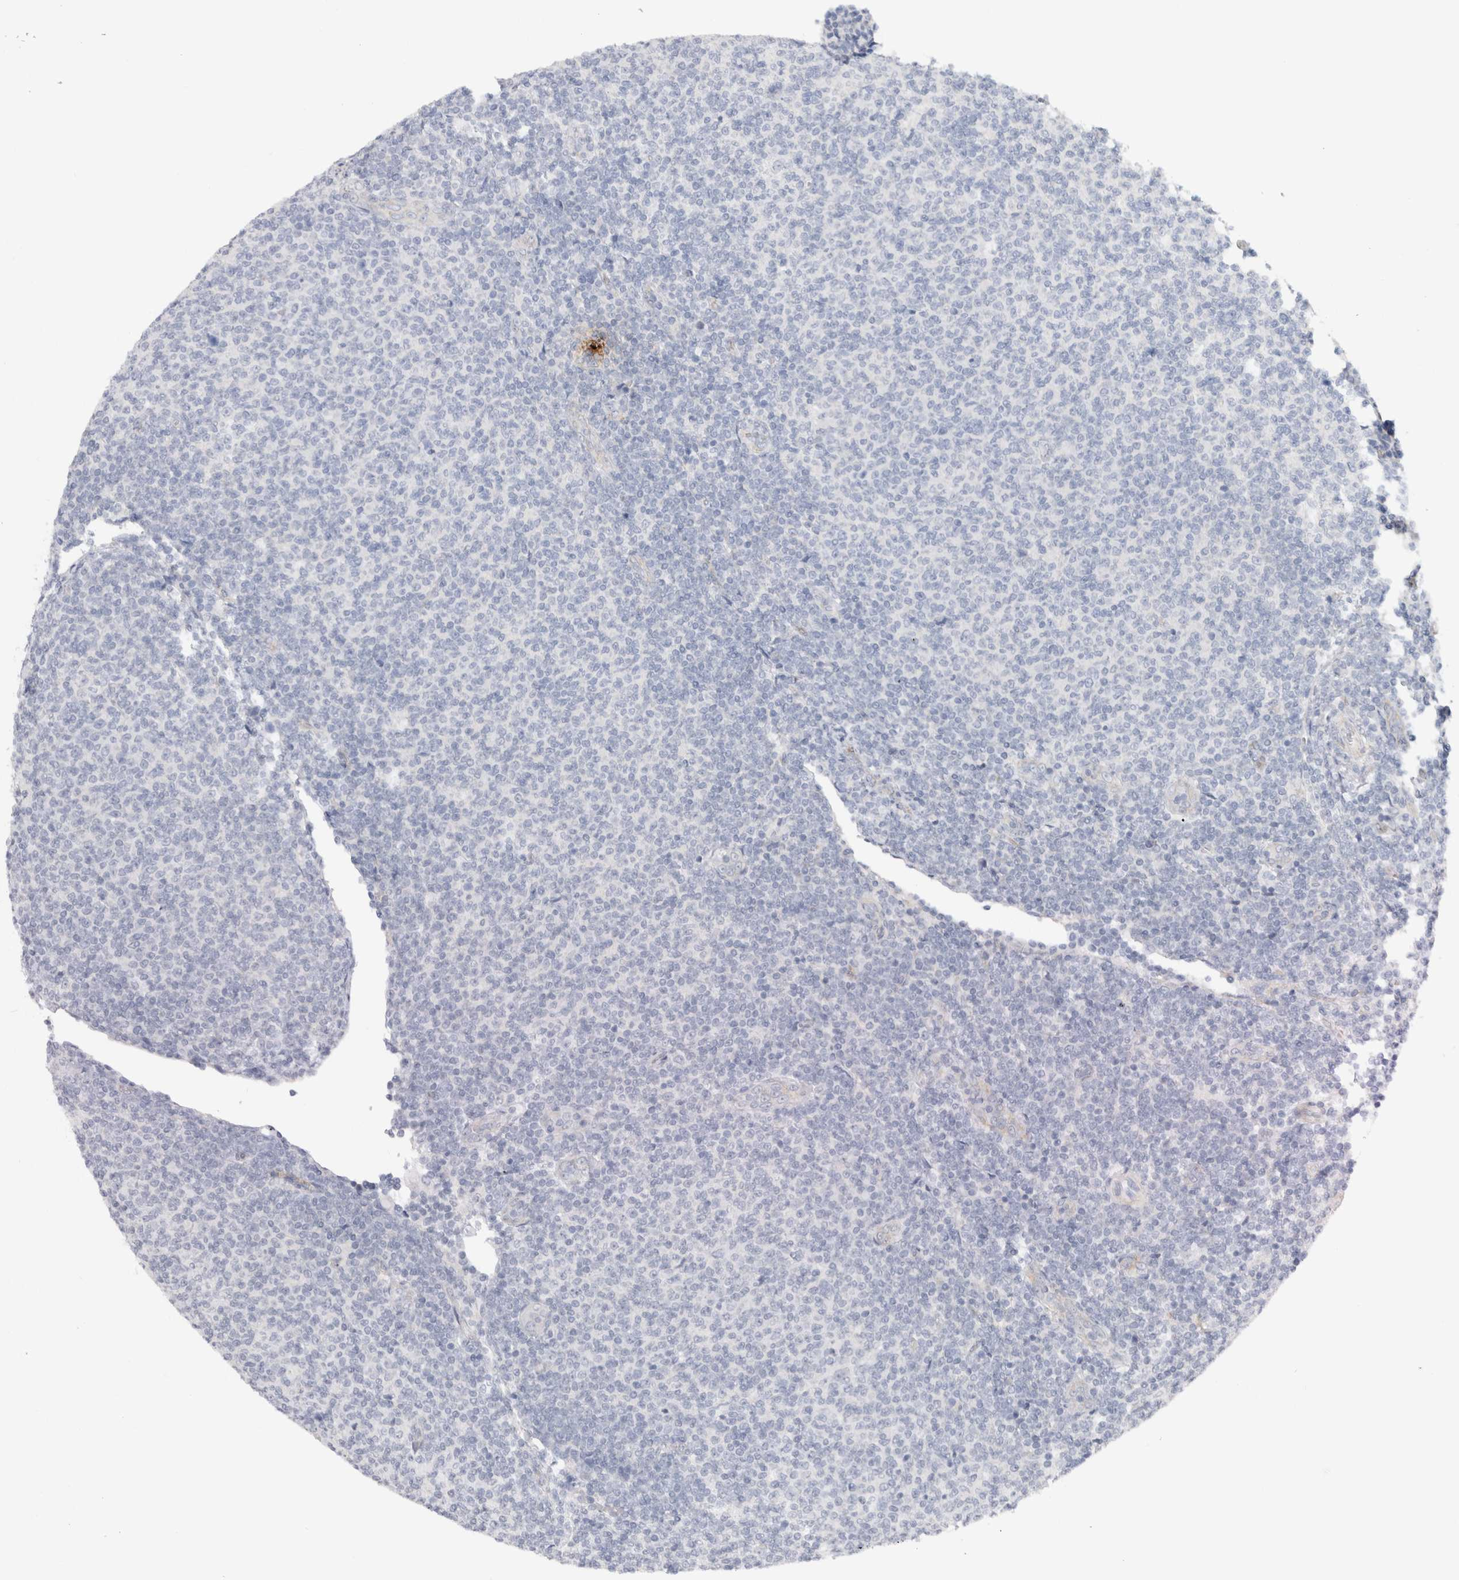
{"staining": {"intensity": "negative", "quantity": "none", "location": "none"}, "tissue": "lymphoma", "cell_type": "Tumor cells", "image_type": "cancer", "snomed": [{"axis": "morphology", "description": "Malignant lymphoma, non-Hodgkin's type, Low grade"}, {"axis": "topography", "description": "Lymph node"}], "caption": "Protein analysis of lymphoma exhibits no significant positivity in tumor cells.", "gene": "AFP", "patient": {"sex": "male", "age": 66}}